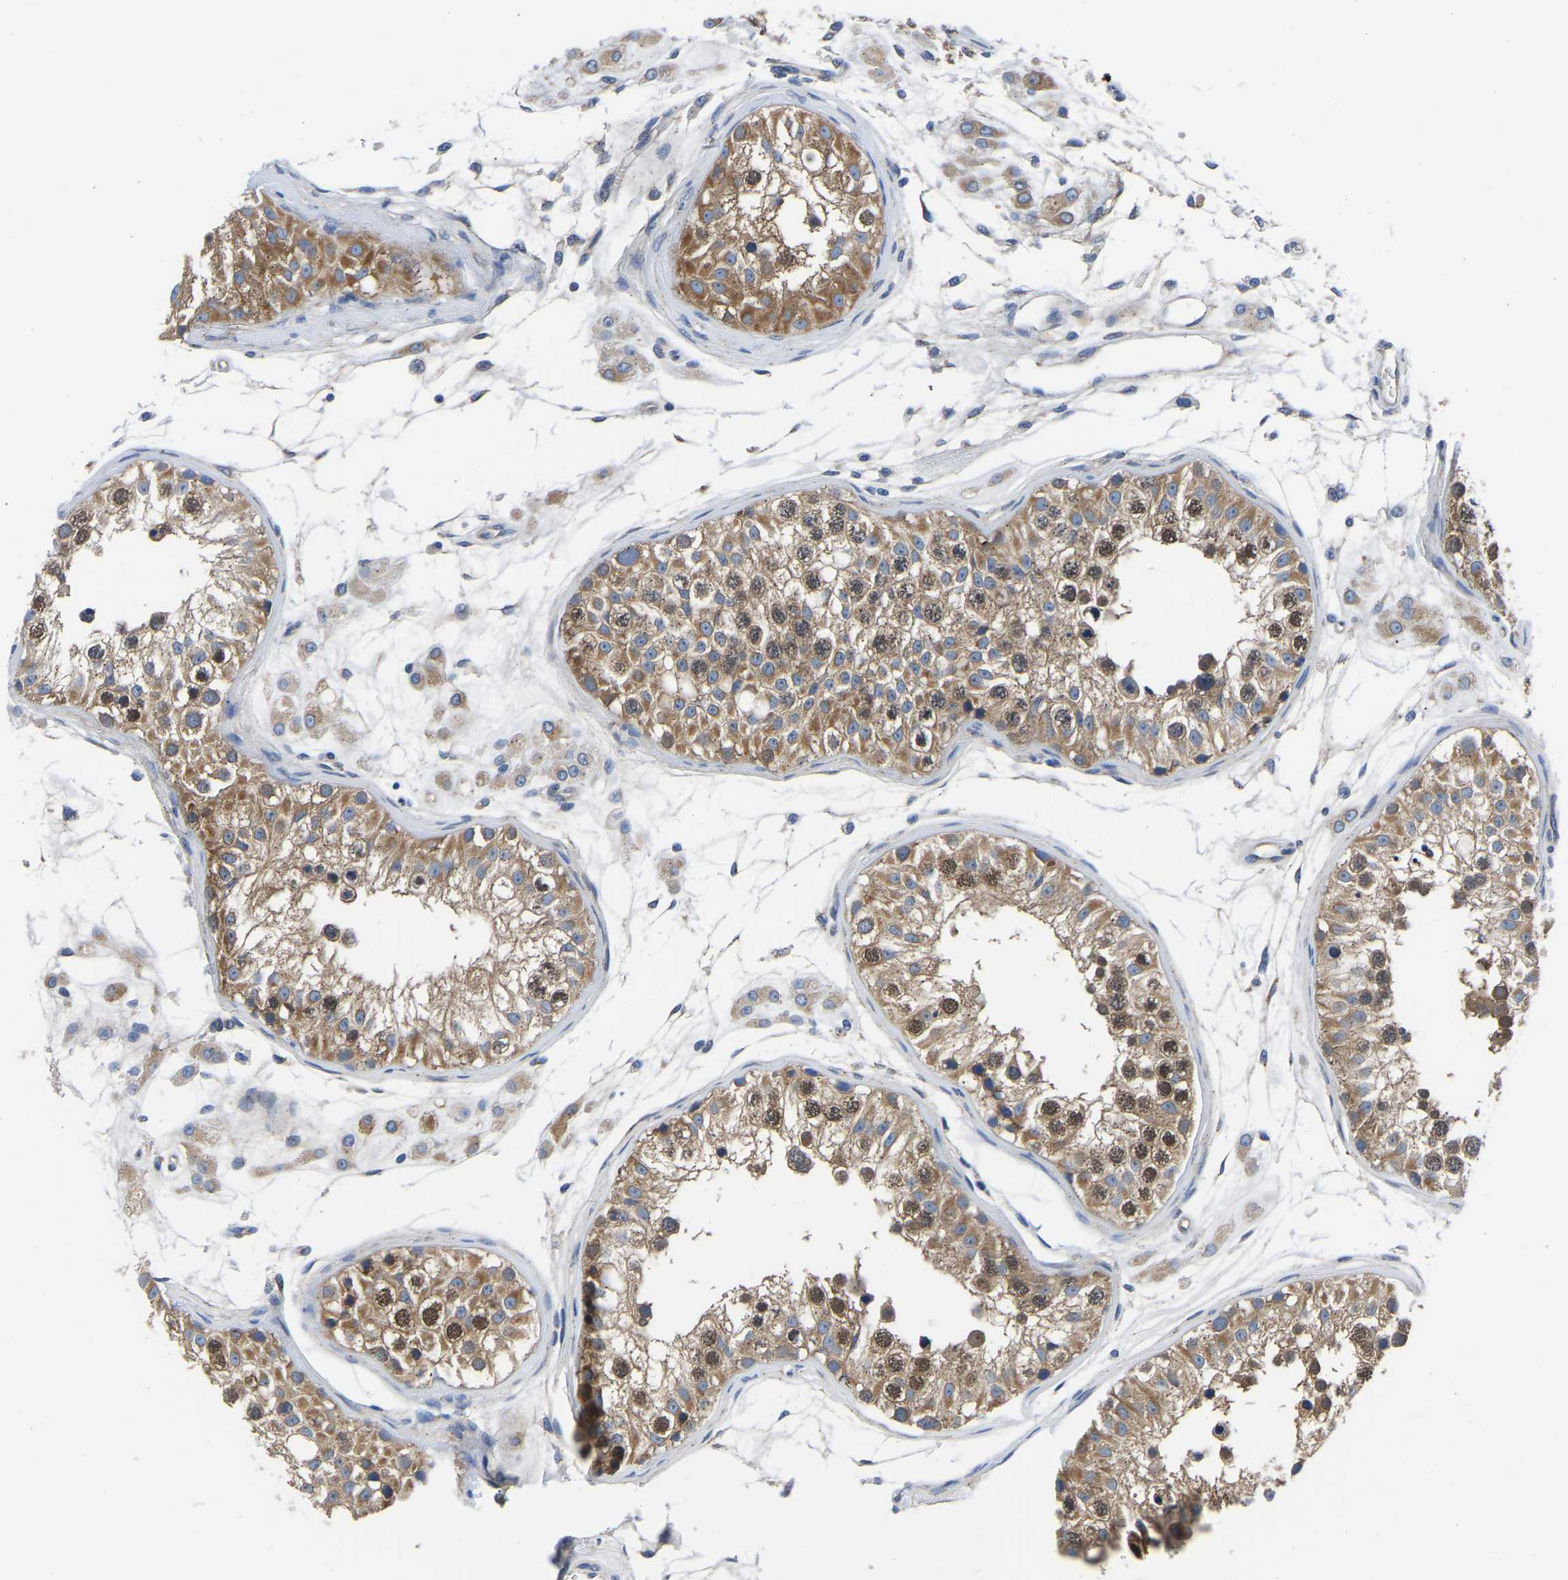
{"staining": {"intensity": "moderate", "quantity": ">75%", "location": "cytoplasmic/membranous,nuclear"}, "tissue": "testis", "cell_type": "Cells in seminiferous ducts", "image_type": "normal", "snomed": [{"axis": "morphology", "description": "Normal tissue, NOS"}, {"axis": "morphology", "description": "Adenocarcinoma, metastatic, NOS"}, {"axis": "topography", "description": "Testis"}], "caption": "Cells in seminiferous ducts demonstrate medium levels of moderate cytoplasmic/membranous,nuclear positivity in about >75% of cells in unremarkable human testis. Ihc stains the protein of interest in brown and the nuclei are stained blue.", "gene": "TFG", "patient": {"sex": "male", "age": 26}}